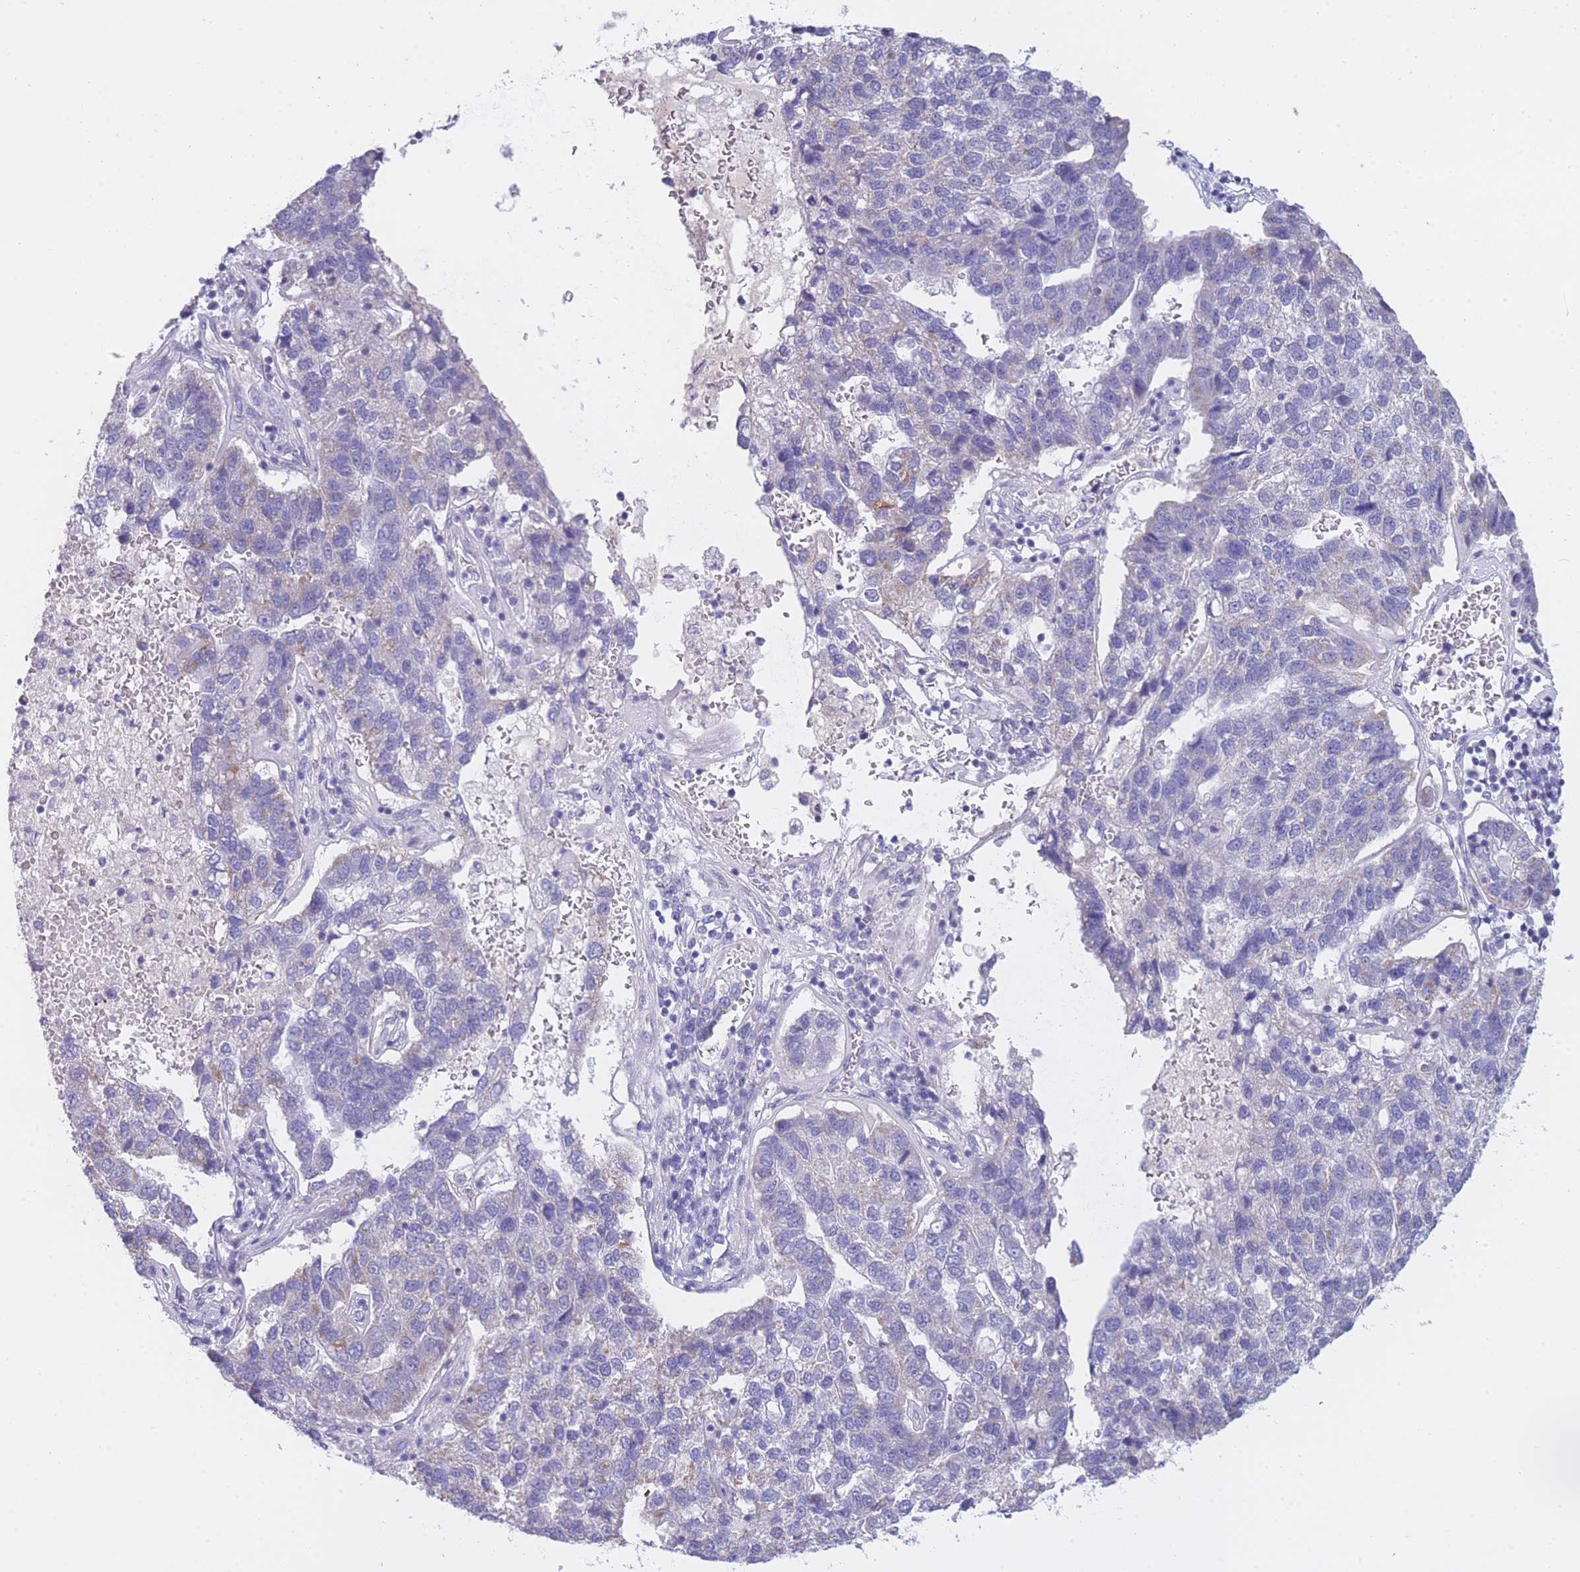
{"staining": {"intensity": "negative", "quantity": "none", "location": "none"}, "tissue": "pancreatic cancer", "cell_type": "Tumor cells", "image_type": "cancer", "snomed": [{"axis": "morphology", "description": "Adenocarcinoma, NOS"}, {"axis": "topography", "description": "Pancreas"}], "caption": "An image of human pancreatic cancer is negative for staining in tumor cells.", "gene": "FRAT2", "patient": {"sex": "female", "age": 61}}